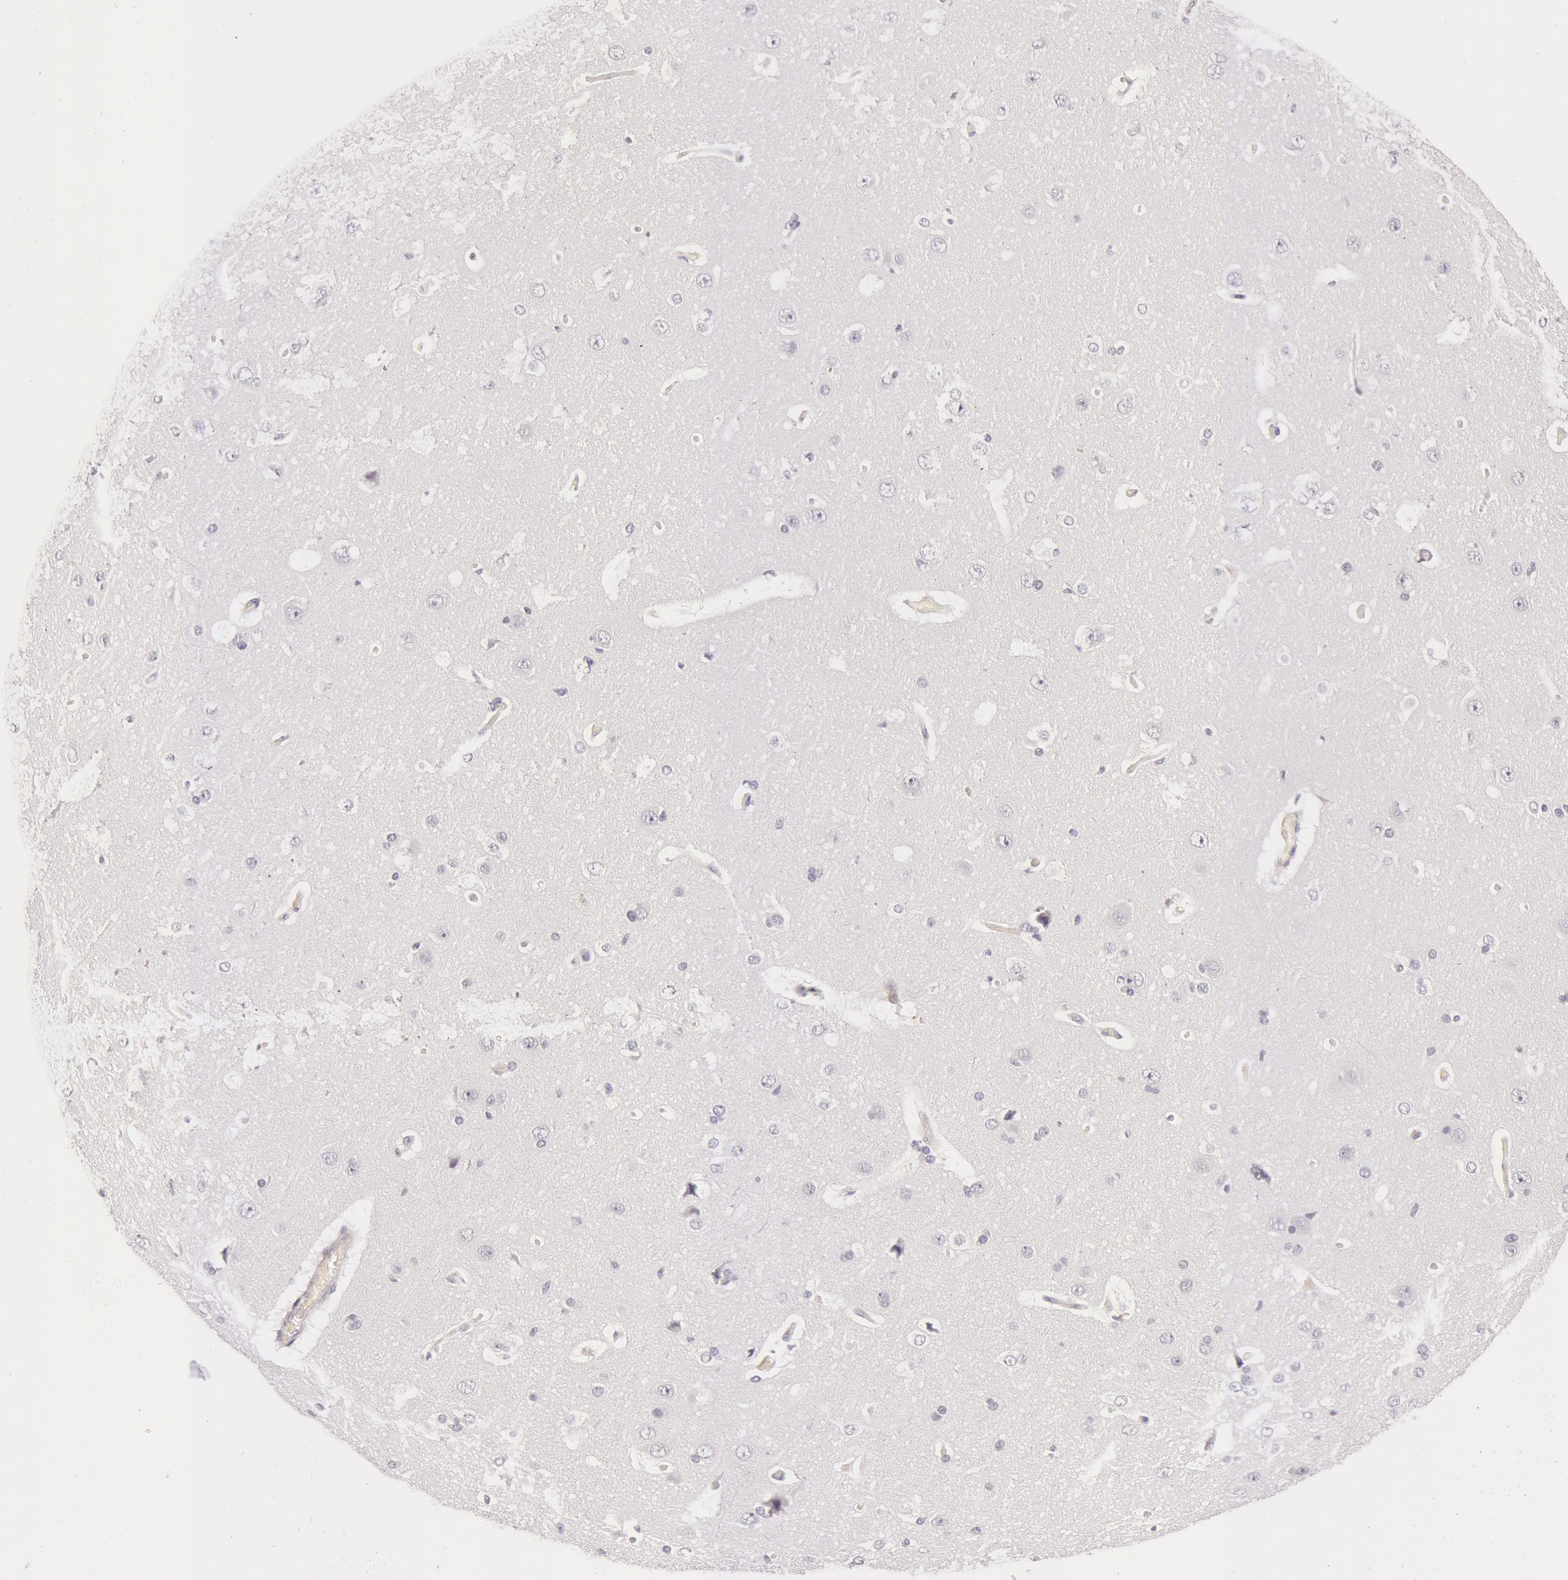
{"staining": {"intensity": "negative", "quantity": "none", "location": "none"}, "tissue": "cerebral cortex", "cell_type": "Endothelial cells", "image_type": "normal", "snomed": [{"axis": "morphology", "description": "Normal tissue, NOS"}, {"axis": "topography", "description": "Cerebral cortex"}], "caption": "DAB (3,3'-diaminobenzidine) immunohistochemical staining of benign cerebral cortex shows no significant positivity in endothelial cells. (IHC, brightfield microscopy, high magnification).", "gene": "RBMY1A1", "patient": {"sex": "female", "age": 45}}